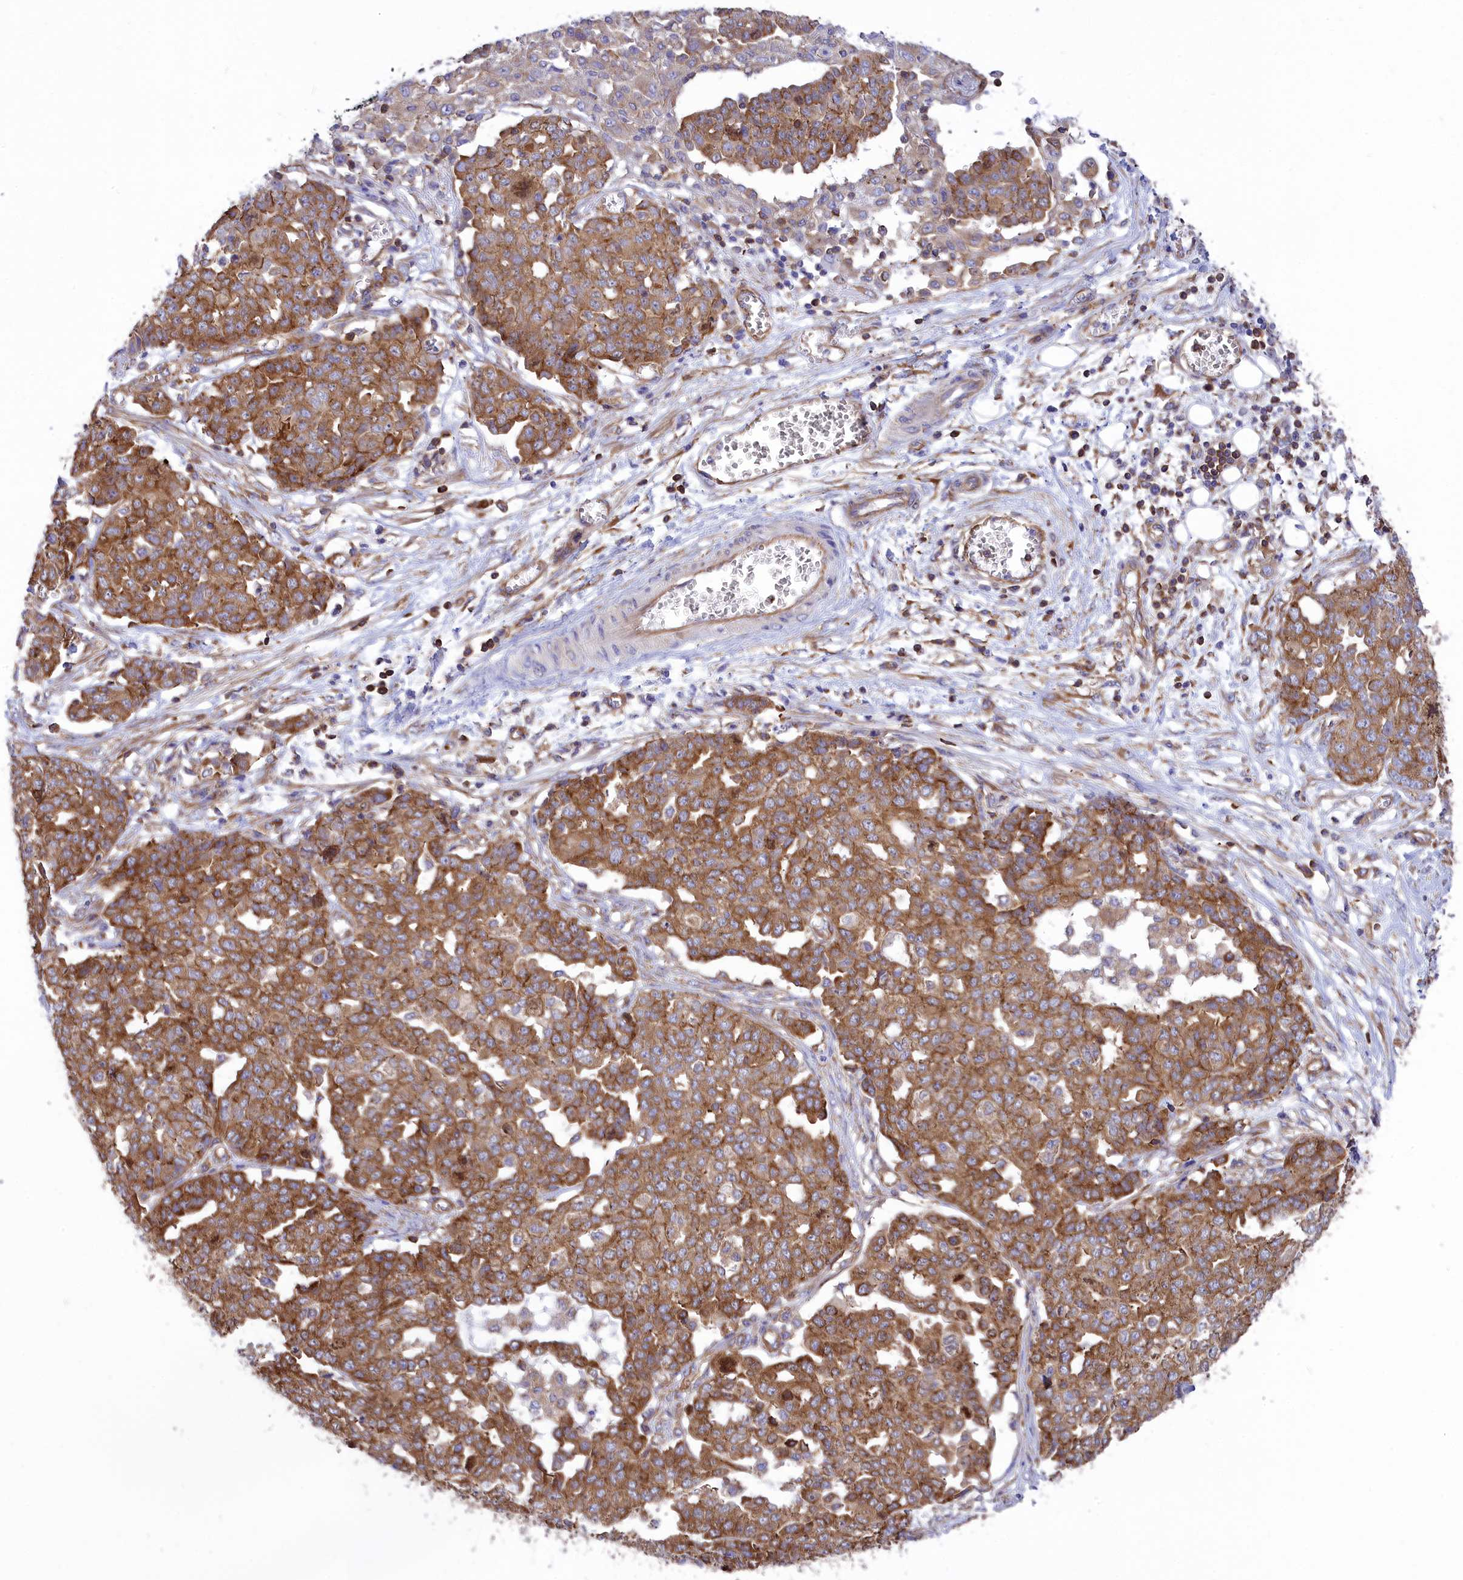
{"staining": {"intensity": "moderate", "quantity": ">75%", "location": "cytoplasmic/membranous"}, "tissue": "ovarian cancer", "cell_type": "Tumor cells", "image_type": "cancer", "snomed": [{"axis": "morphology", "description": "Cystadenocarcinoma, serous, NOS"}, {"axis": "topography", "description": "Soft tissue"}, {"axis": "topography", "description": "Ovary"}], "caption": "DAB immunohistochemical staining of ovarian cancer demonstrates moderate cytoplasmic/membranous protein expression in approximately >75% of tumor cells.", "gene": "SEPTIN9", "patient": {"sex": "female", "age": 57}}